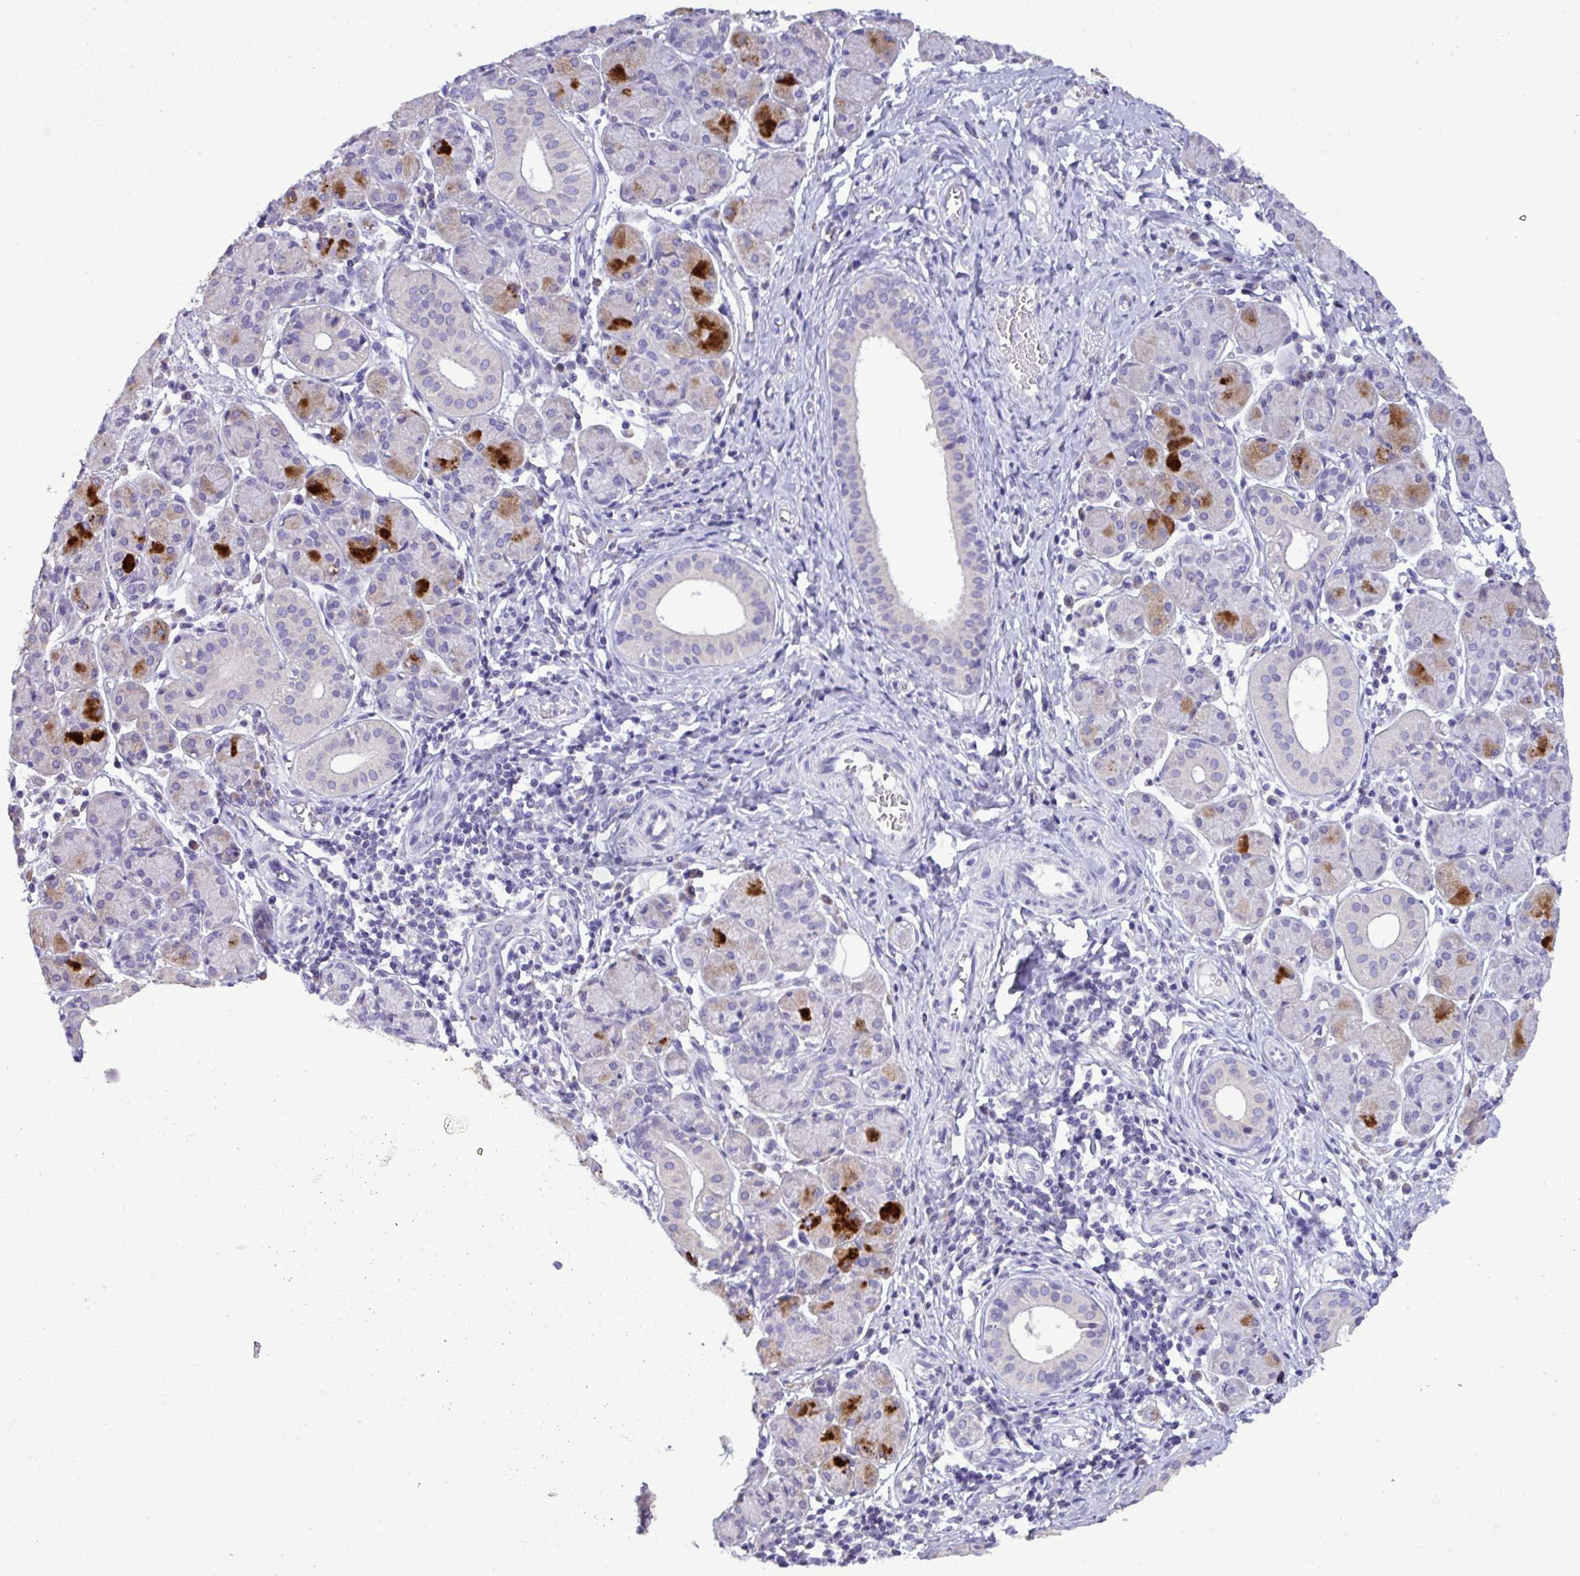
{"staining": {"intensity": "strong", "quantity": "<25%", "location": "cytoplasmic/membranous"}, "tissue": "salivary gland", "cell_type": "Glandular cells", "image_type": "normal", "snomed": [{"axis": "morphology", "description": "Normal tissue, NOS"}, {"axis": "morphology", "description": "Inflammation, NOS"}, {"axis": "topography", "description": "Lymph node"}, {"axis": "topography", "description": "Salivary gland"}], "caption": "Benign salivary gland was stained to show a protein in brown. There is medium levels of strong cytoplasmic/membranous expression in approximately <25% of glandular cells.", "gene": "ST8SIA2", "patient": {"sex": "male", "age": 3}}